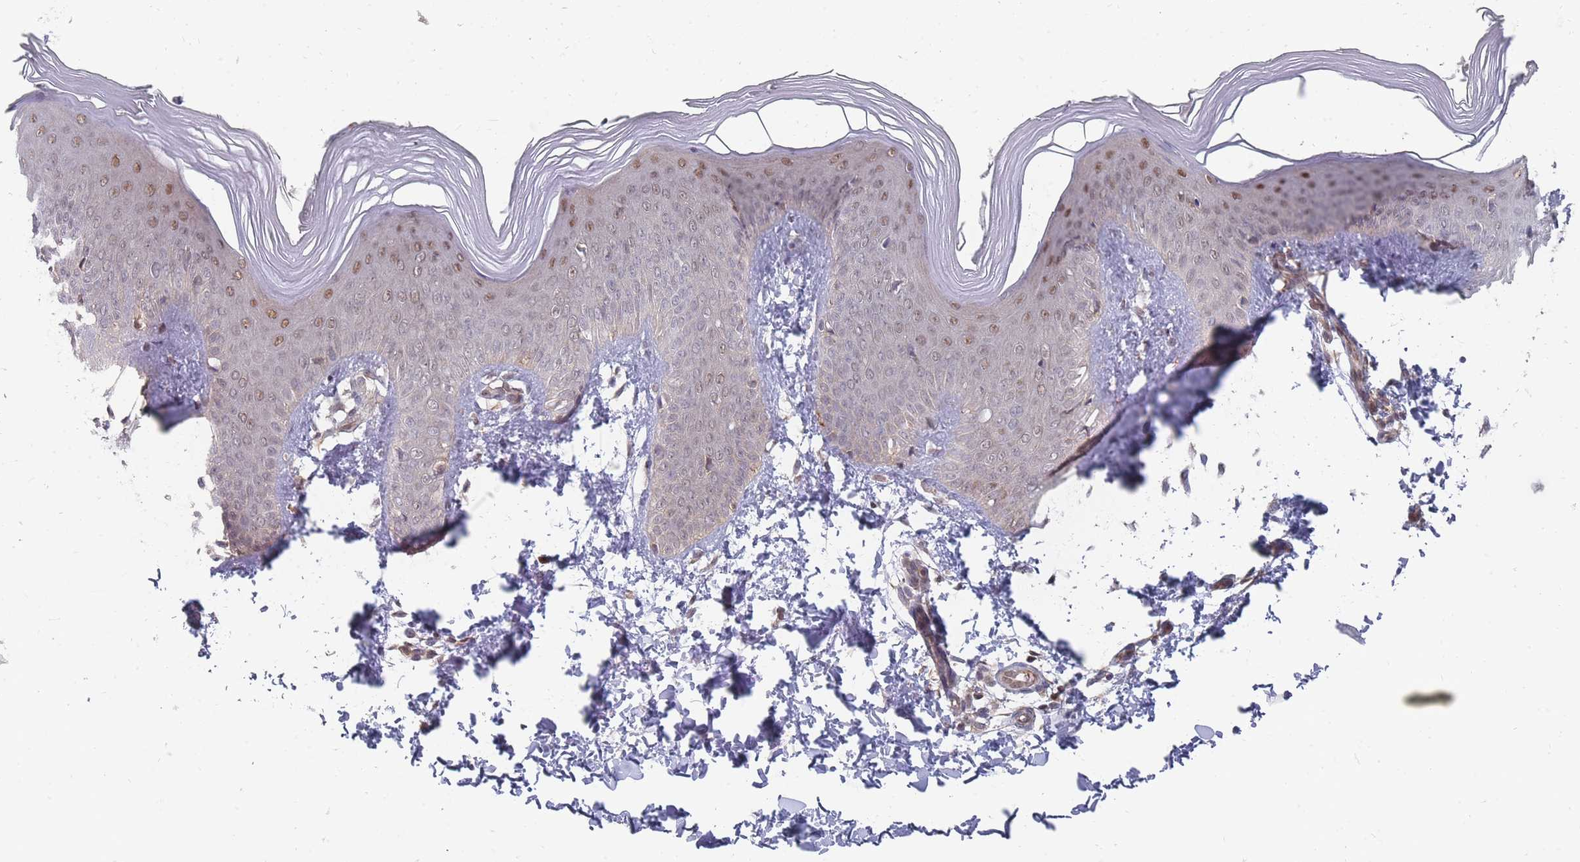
{"staining": {"intensity": "moderate", "quantity": "<25%", "location": "nuclear"}, "tissue": "skin", "cell_type": "Epidermal cells", "image_type": "normal", "snomed": [{"axis": "morphology", "description": "Normal tissue, NOS"}, {"axis": "morphology", "description": "Inflammation, NOS"}, {"axis": "topography", "description": "Soft tissue"}, {"axis": "topography", "description": "Anal"}], "caption": "IHC photomicrograph of normal human skin stained for a protein (brown), which displays low levels of moderate nuclear positivity in approximately <25% of epidermal cells.", "gene": "NKD1", "patient": {"sex": "female", "age": 15}}